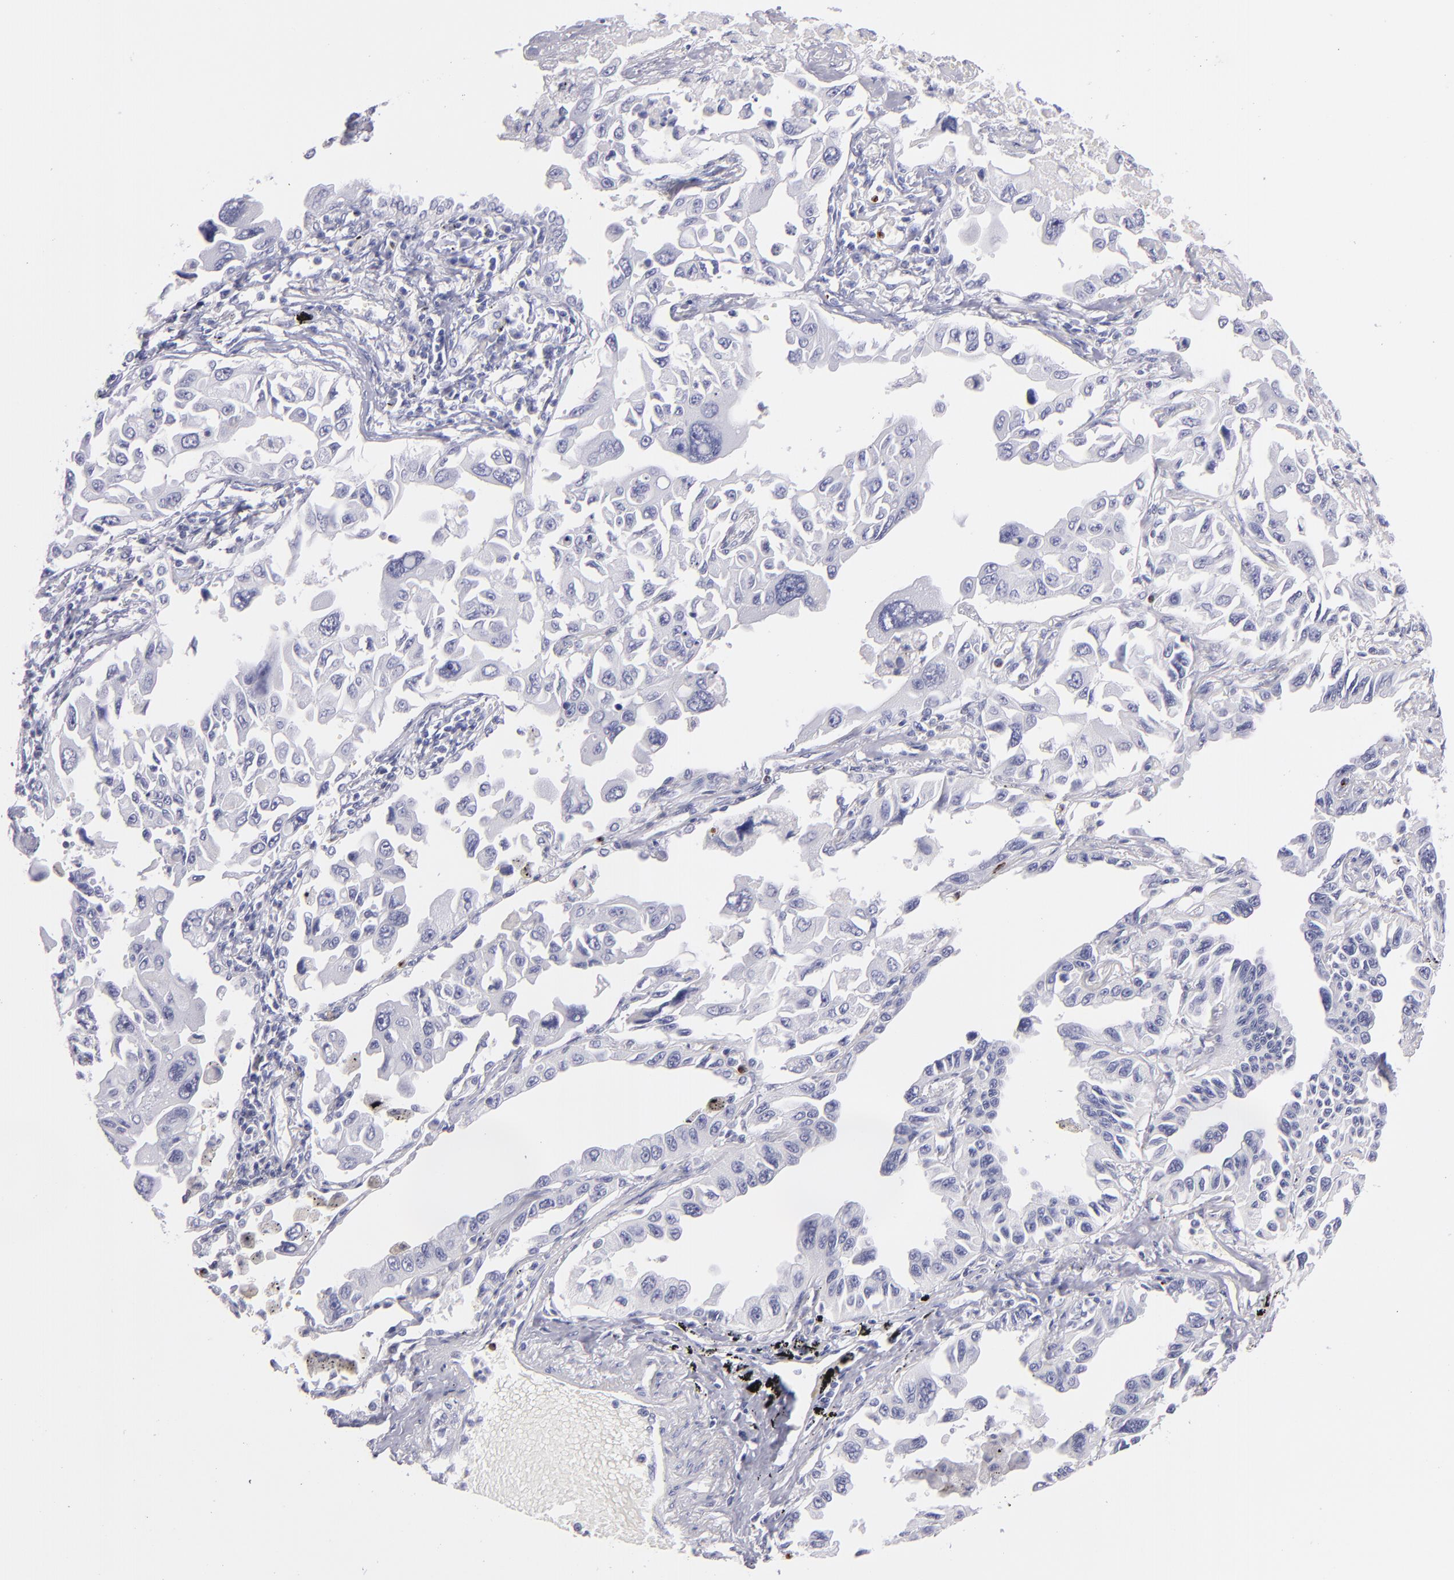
{"staining": {"intensity": "negative", "quantity": "none", "location": "none"}, "tissue": "lung cancer", "cell_type": "Tumor cells", "image_type": "cancer", "snomed": [{"axis": "morphology", "description": "Adenocarcinoma, NOS"}, {"axis": "topography", "description": "Lung"}], "caption": "This histopathology image is of lung adenocarcinoma stained with immunohistochemistry to label a protein in brown with the nuclei are counter-stained blue. There is no expression in tumor cells. (DAB immunohistochemistry (IHC) with hematoxylin counter stain).", "gene": "PRF1", "patient": {"sex": "male", "age": 64}}